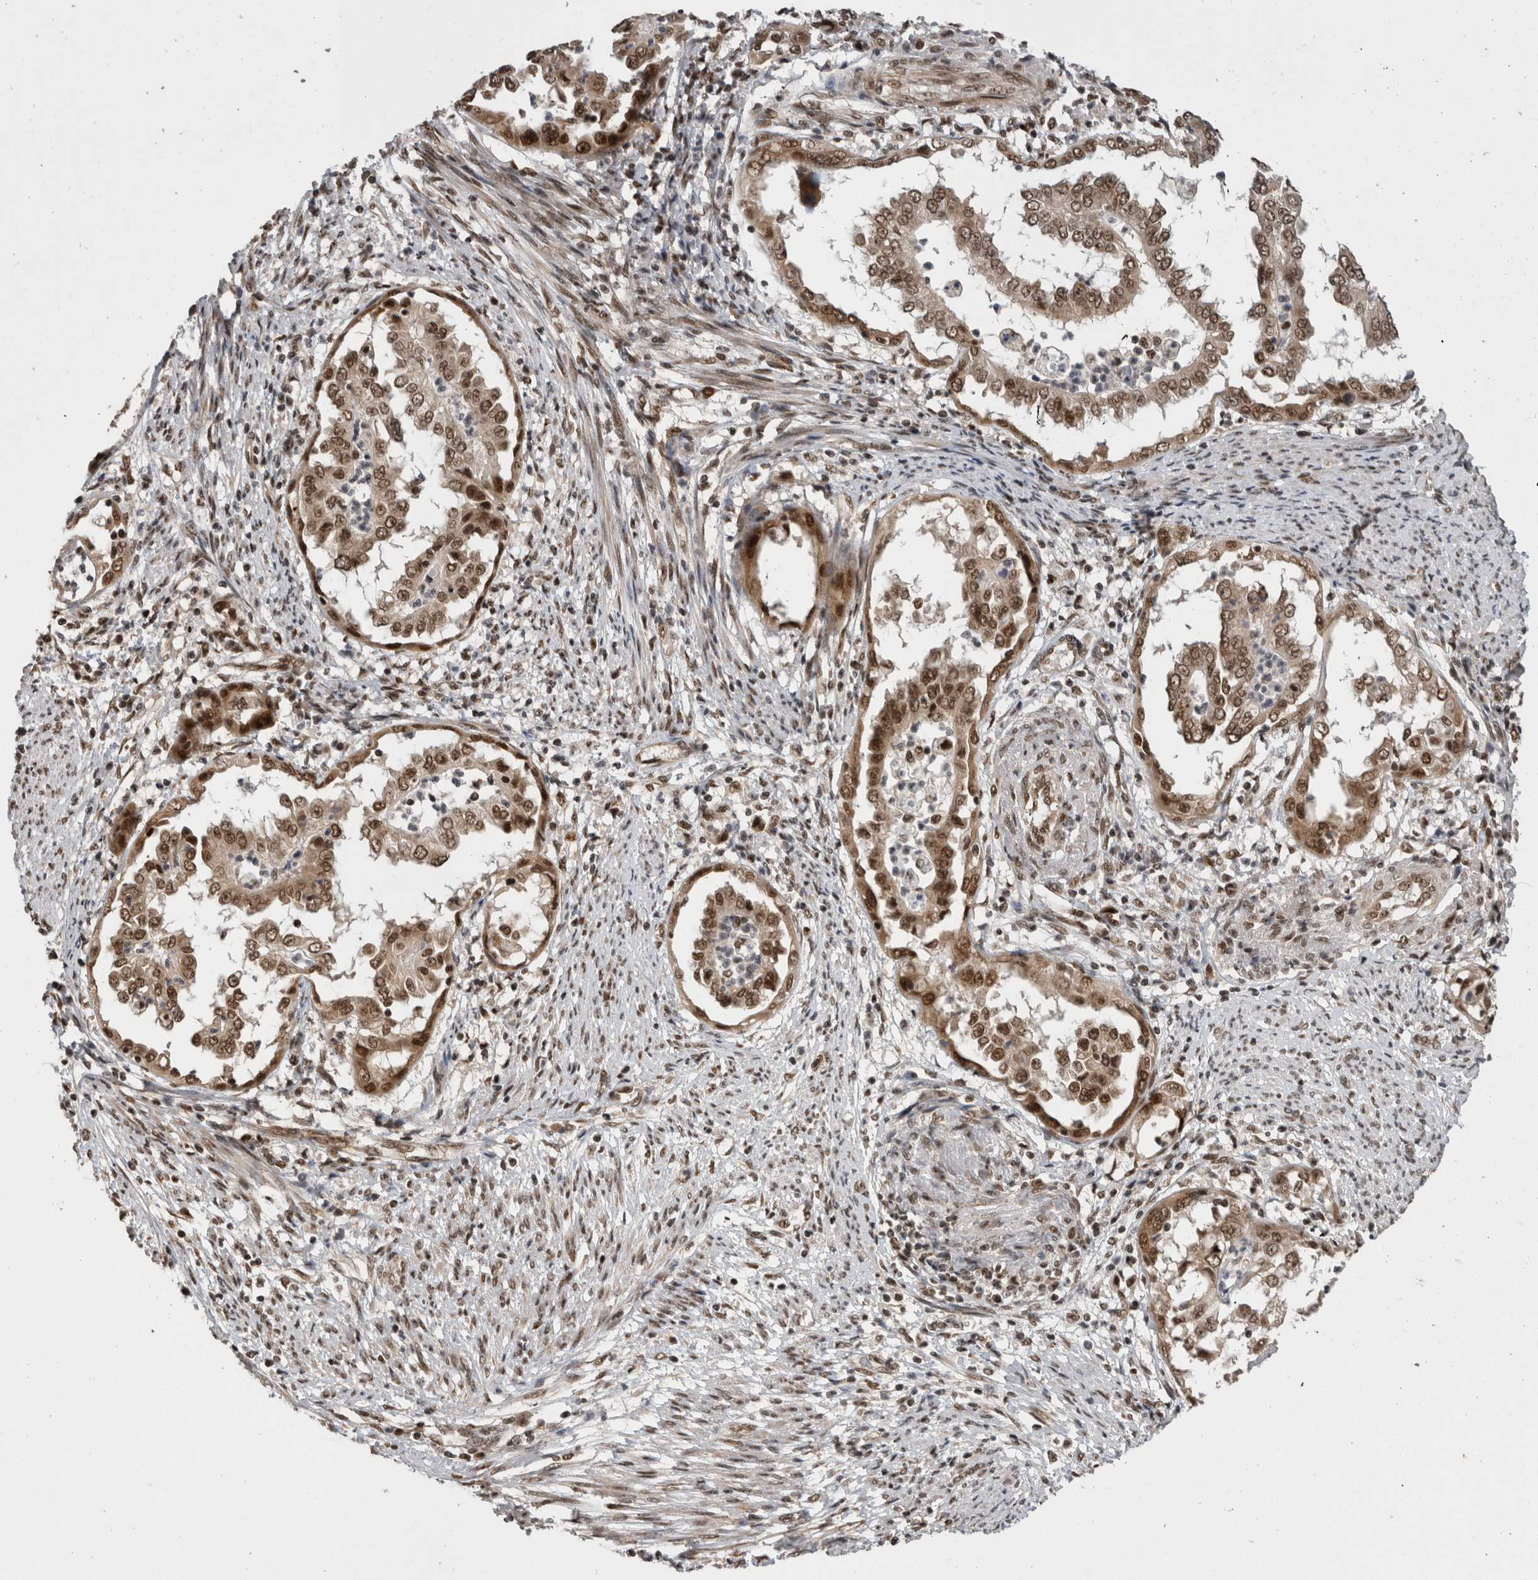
{"staining": {"intensity": "moderate", "quantity": ">75%", "location": "nuclear"}, "tissue": "endometrial cancer", "cell_type": "Tumor cells", "image_type": "cancer", "snomed": [{"axis": "morphology", "description": "Adenocarcinoma, NOS"}, {"axis": "topography", "description": "Endometrium"}], "caption": "Protein staining reveals moderate nuclear staining in approximately >75% of tumor cells in adenocarcinoma (endometrial).", "gene": "CPSF2", "patient": {"sex": "female", "age": 85}}